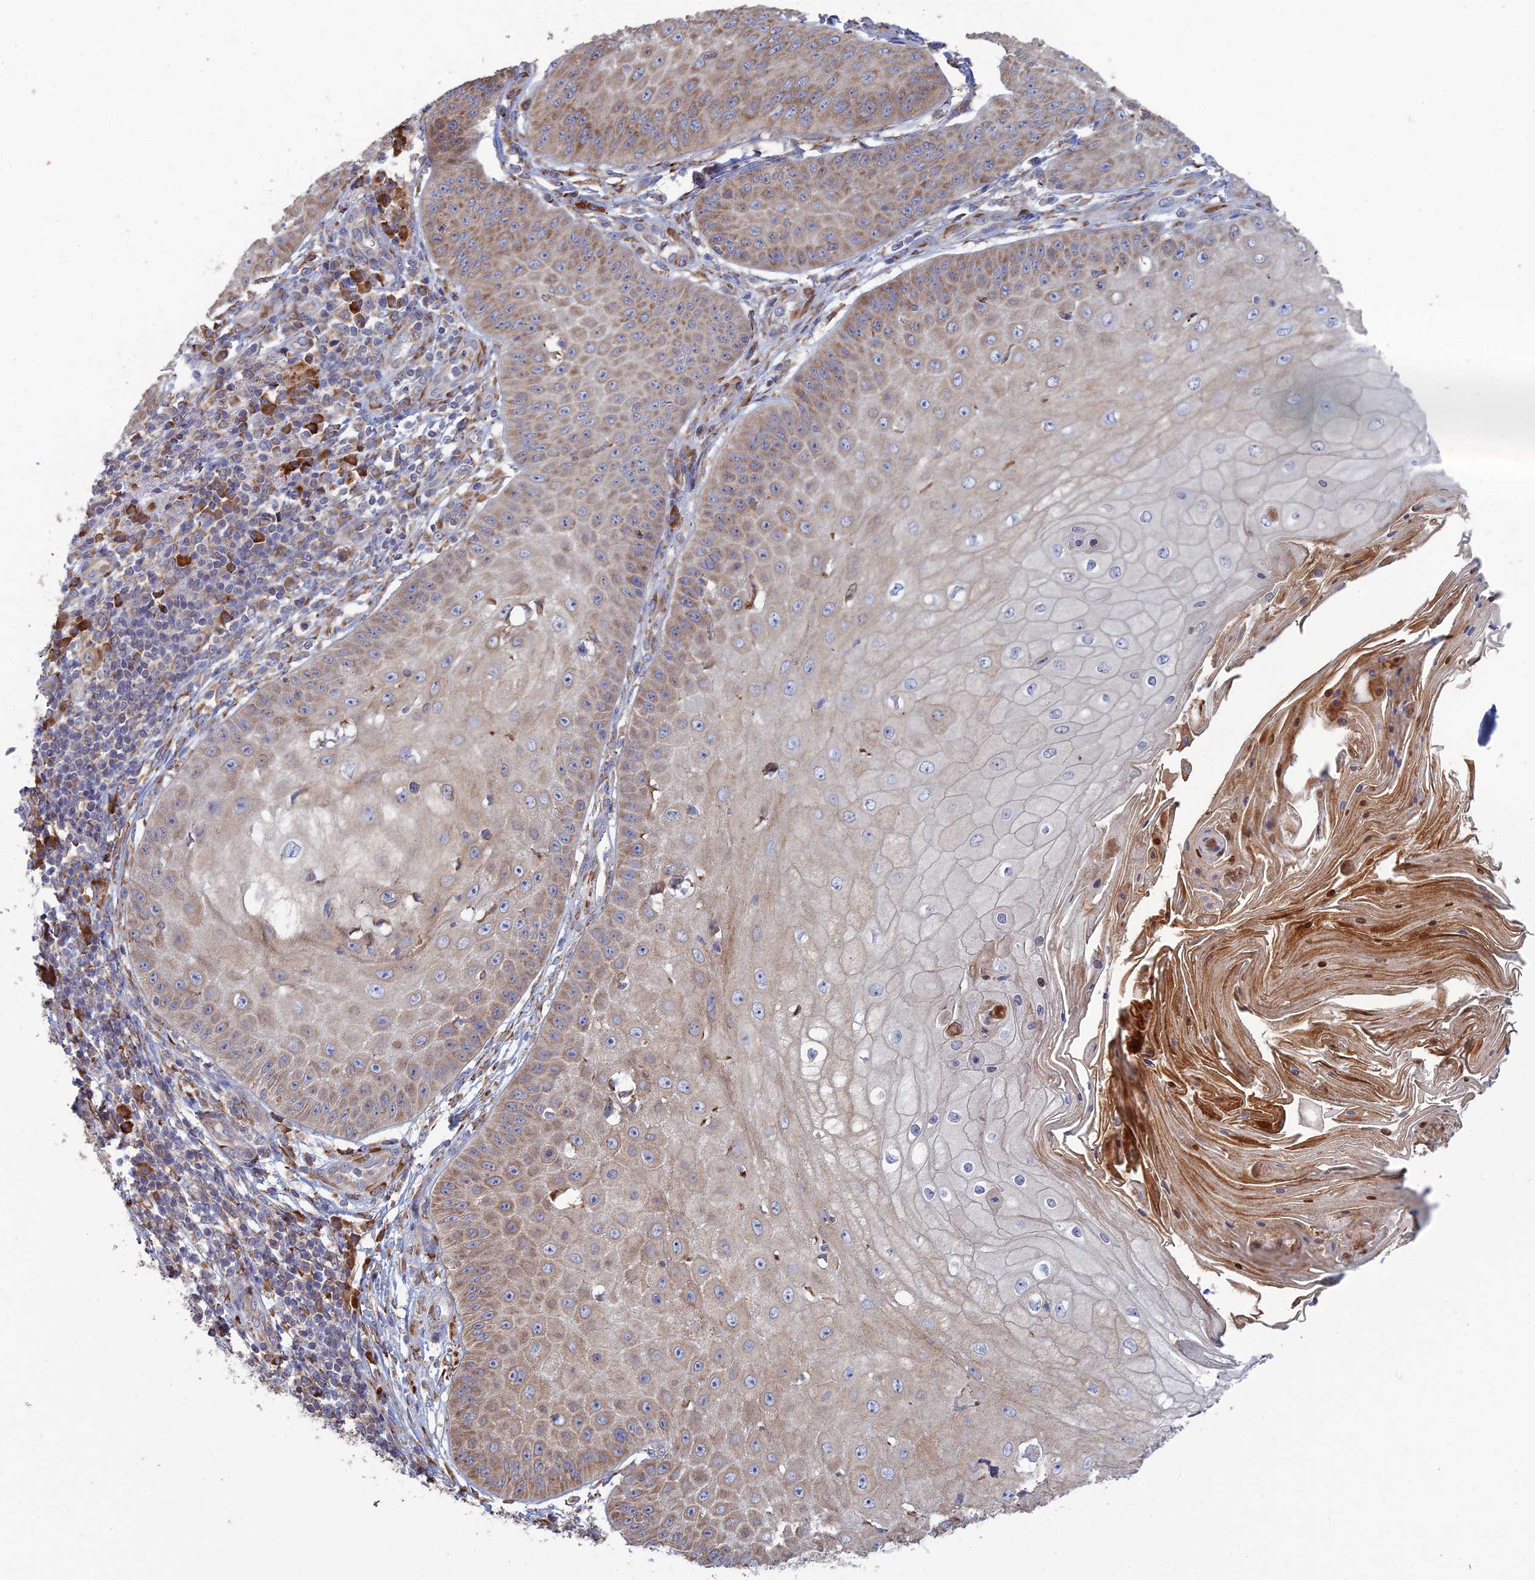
{"staining": {"intensity": "weak", "quantity": ">75%", "location": "cytoplasmic/membranous"}, "tissue": "skin cancer", "cell_type": "Tumor cells", "image_type": "cancer", "snomed": [{"axis": "morphology", "description": "Squamous cell carcinoma, NOS"}, {"axis": "topography", "description": "Skin"}], "caption": "Skin cancer (squamous cell carcinoma) stained with a protein marker shows weak staining in tumor cells.", "gene": "TRAPPC6A", "patient": {"sex": "male", "age": 70}}